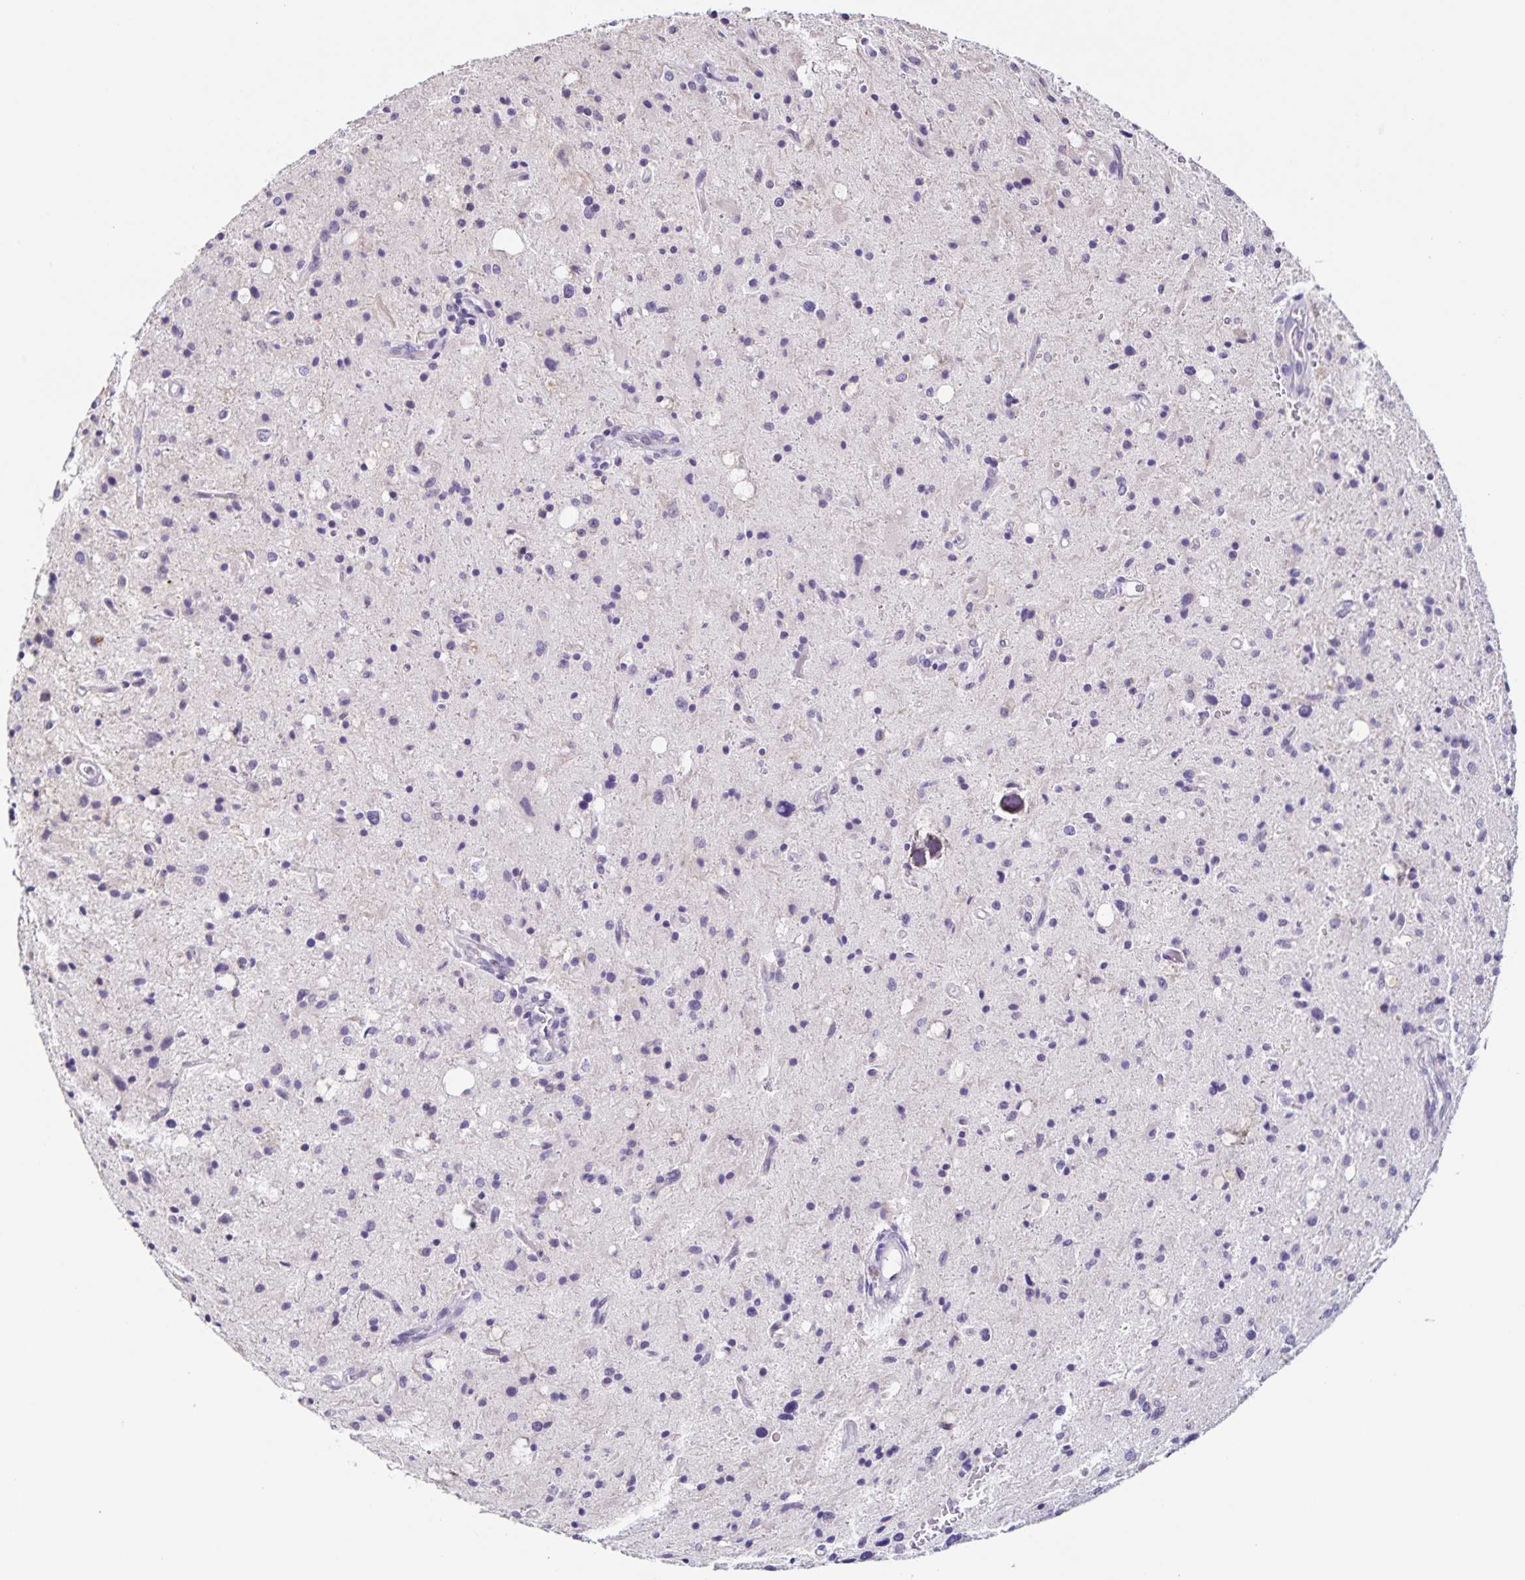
{"staining": {"intensity": "negative", "quantity": "none", "location": "none"}, "tissue": "glioma", "cell_type": "Tumor cells", "image_type": "cancer", "snomed": [{"axis": "morphology", "description": "Glioma, malignant, Low grade"}, {"axis": "topography", "description": "Brain"}], "caption": "Immunohistochemistry (IHC) micrograph of neoplastic tissue: low-grade glioma (malignant) stained with DAB demonstrates no significant protein positivity in tumor cells.", "gene": "SLC12A3", "patient": {"sex": "female", "age": 58}}